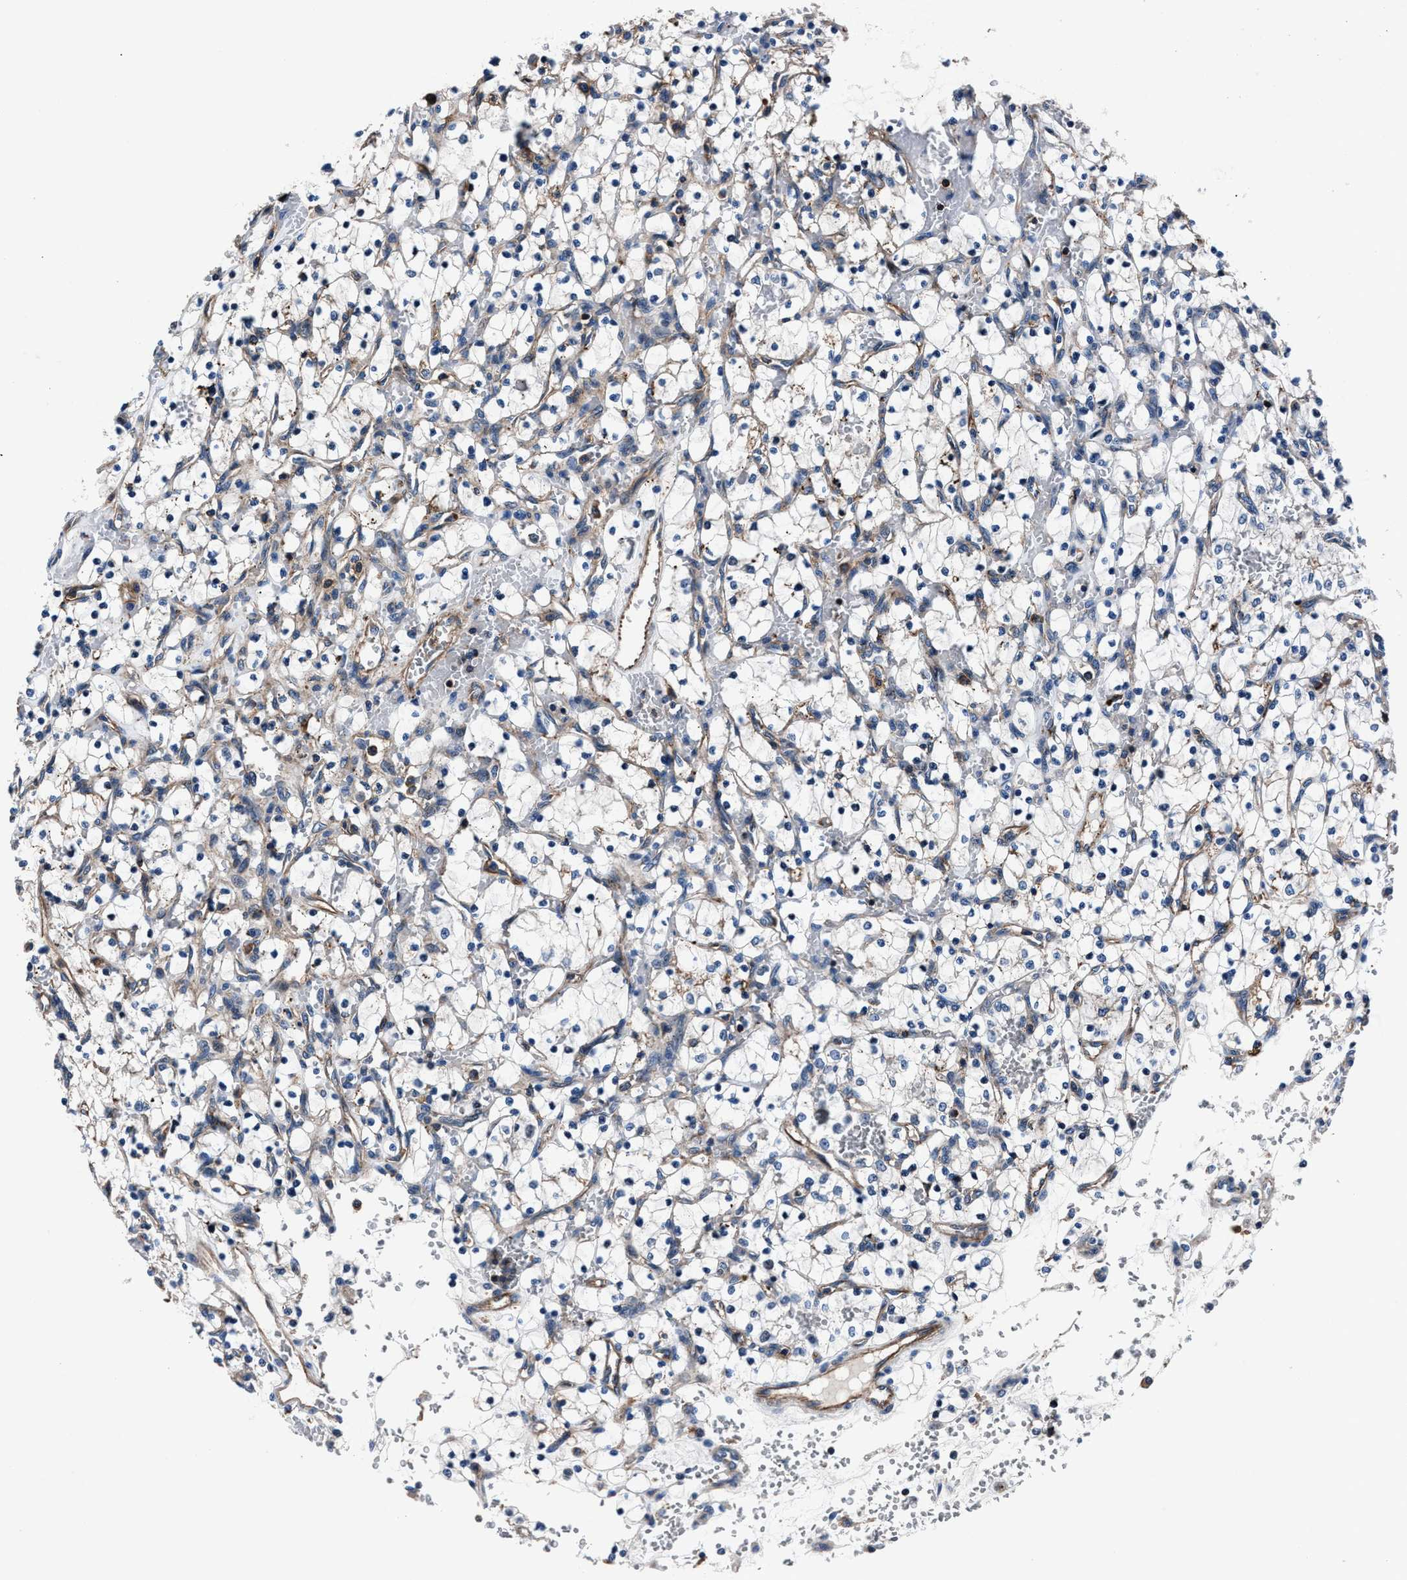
{"staining": {"intensity": "negative", "quantity": "none", "location": "none"}, "tissue": "renal cancer", "cell_type": "Tumor cells", "image_type": "cancer", "snomed": [{"axis": "morphology", "description": "Adenocarcinoma, NOS"}, {"axis": "topography", "description": "Kidney"}], "caption": "The image demonstrates no significant expression in tumor cells of renal cancer (adenocarcinoma).", "gene": "MFSD11", "patient": {"sex": "female", "age": 69}}